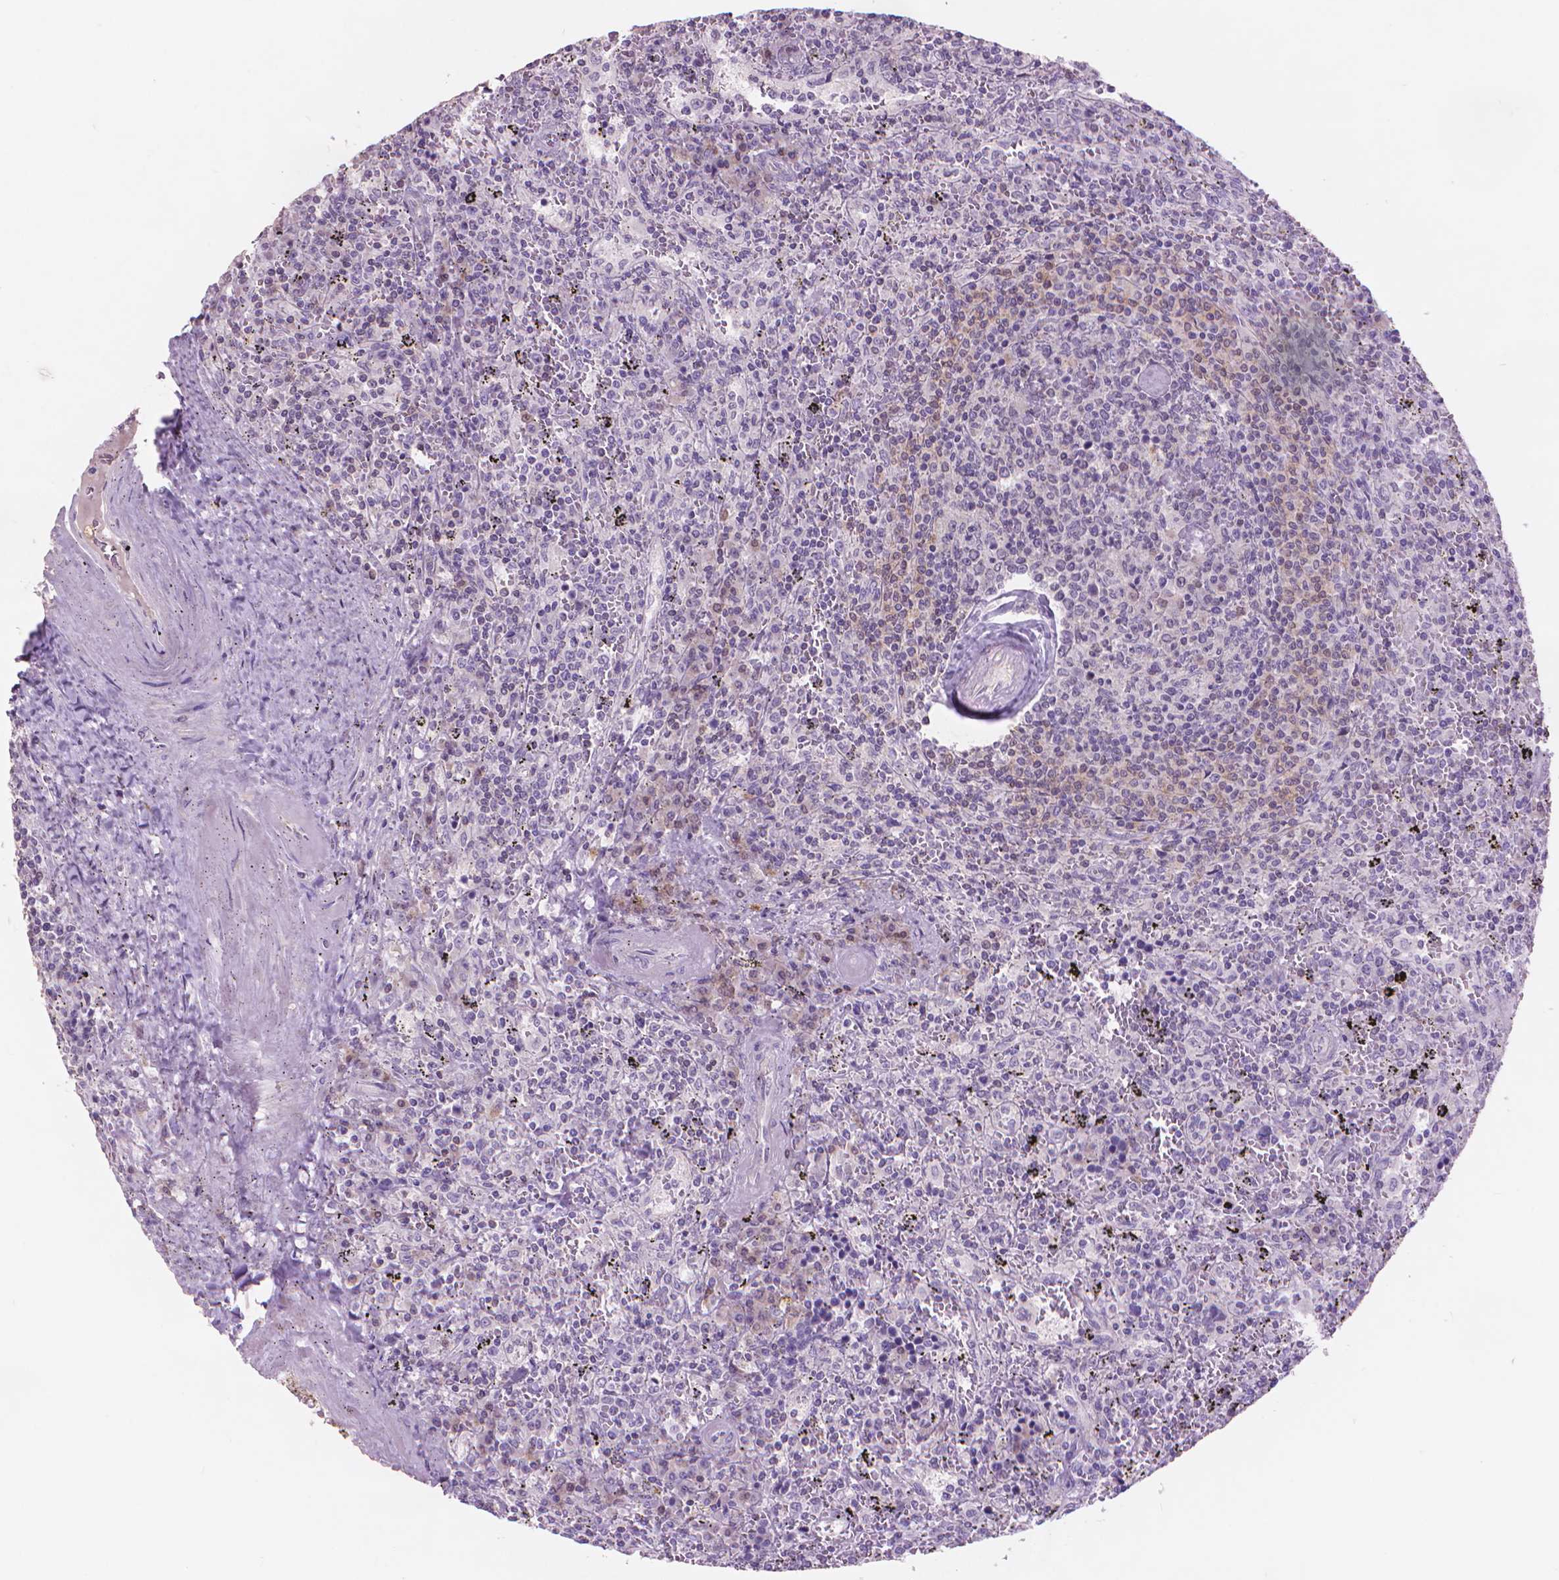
{"staining": {"intensity": "negative", "quantity": "none", "location": "none"}, "tissue": "lymphoma", "cell_type": "Tumor cells", "image_type": "cancer", "snomed": [{"axis": "morphology", "description": "Malignant lymphoma, non-Hodgkin's type, Low grade"}, {"axis": "topography", "description": "Spleen"}], "caption": "The photomicrograph displays no staining of tumor cells in lymphoma.", "gene": "ENO2", "patient": {"sex": "male", "age": 62}}